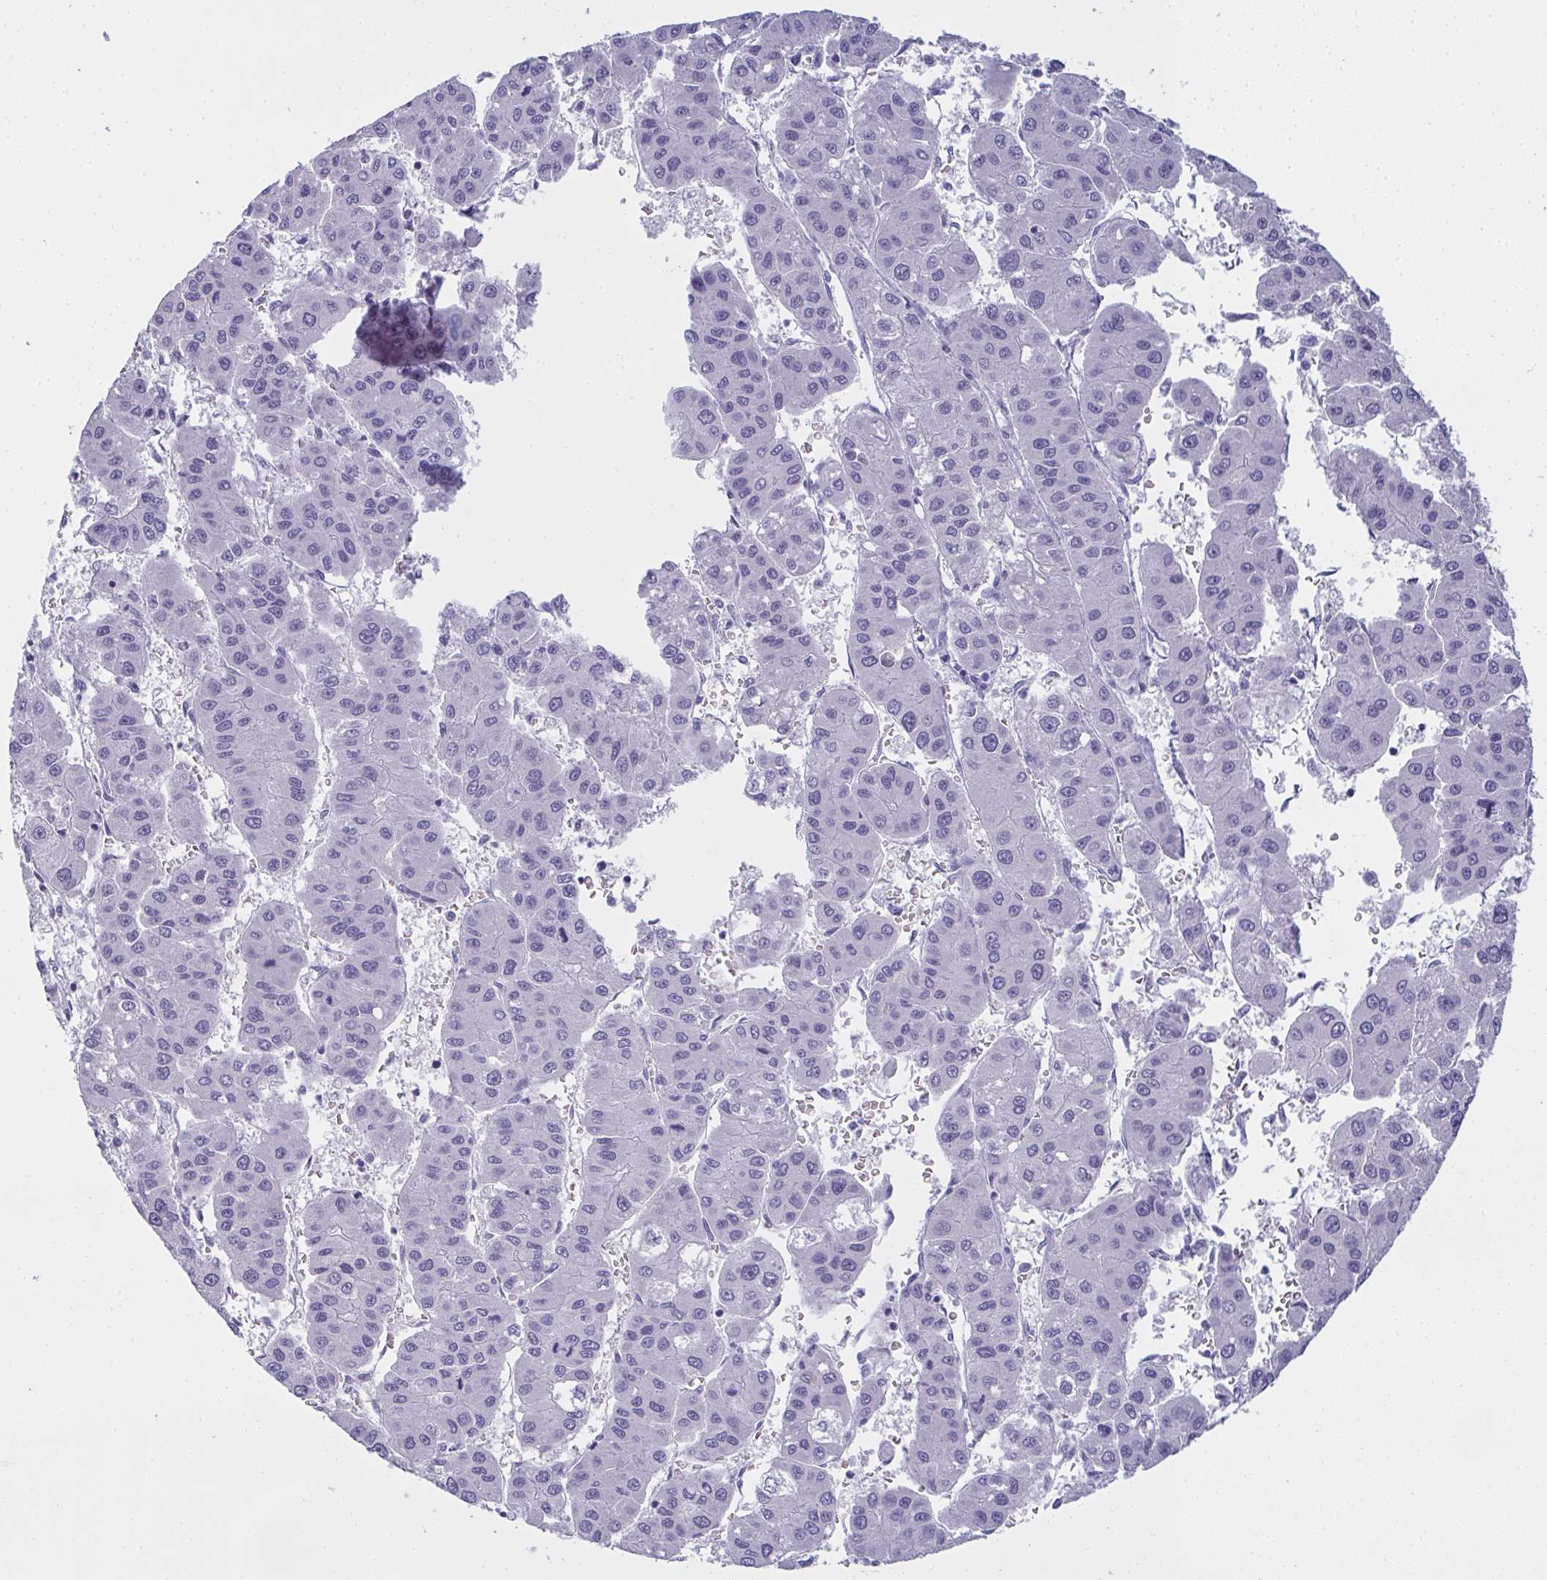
{"staining": {"intensity": "negative", "quantity": "none", "location": "none"}, "tissue": "liver cancer", "cell_type": "Tumor cells", "image_type": "cancer", "snomed": [{"axis": "morphology", "description": "Carcinoma, Hepatocellular, NOS"}, {"axis": "topography", "description": "Liver"}], "caption": "Liver hepatocellular carcinoma stained for a protein using IHC displays no staining tumor cells.", "gene": "SLC36A2", "patient": {"sex": "male", "age": 73}}